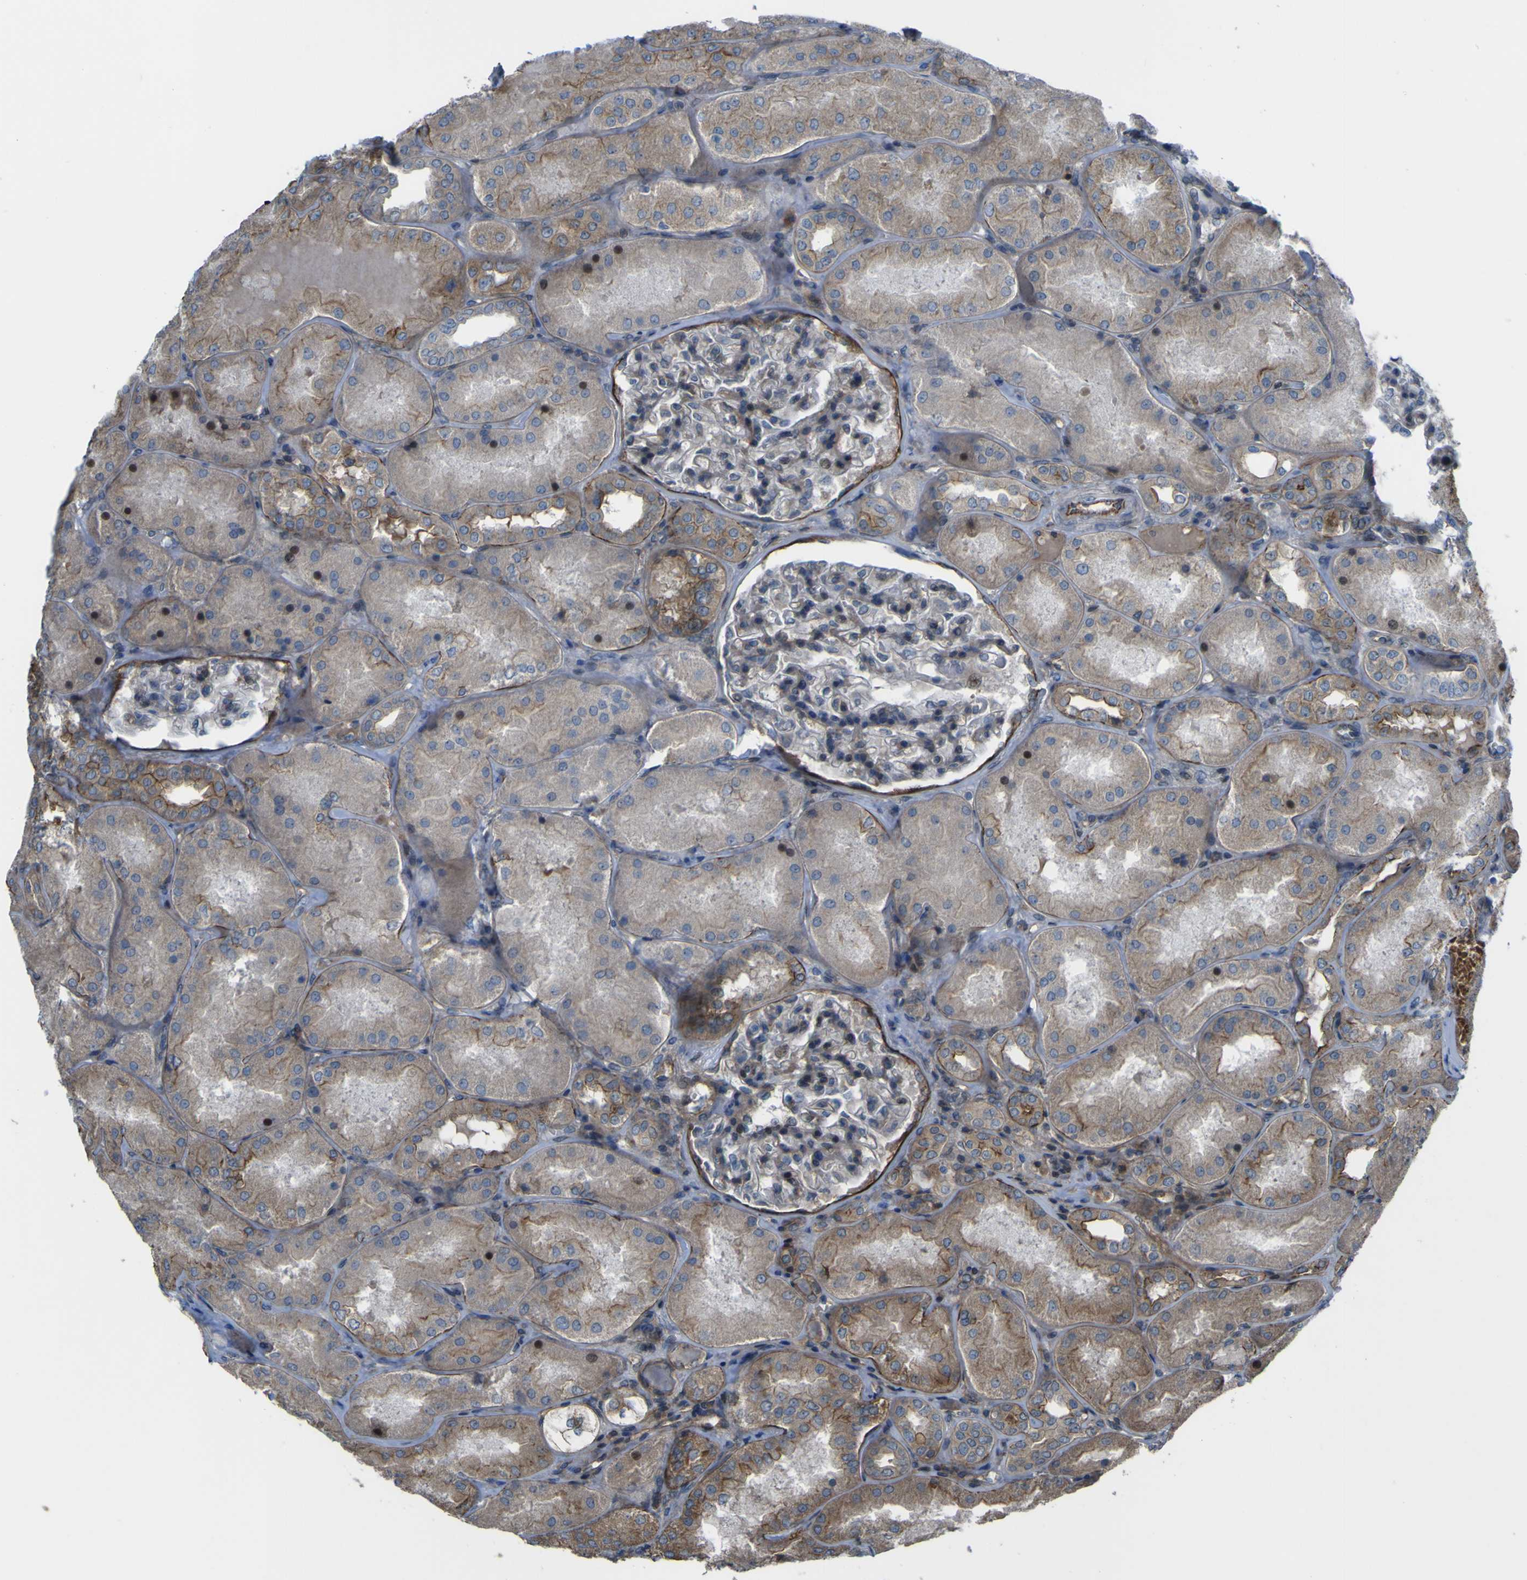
{"staining": {"intensity": "moderate", "quantity": "25%-75%", "location": "cytoplasmic/membranous"}, "tissue": "kidney", "cell_type": "Cells in glomeruli", "image_type": "normal", "snomed": [{"axis": "morphology", "description": "Normal tissue, NOS"}, {"axis": "topography", "description": "Kidney"}], "caption": "Immunohistochemical staining of unremarkable human kidney shows 25%-75% levels of moderate cytoplasmic/membranous protein staining in approximately 25%-75% of cells in glomeruli.", "gene": "FBXO30", "patient": {"sex": "female", "age": 56}}